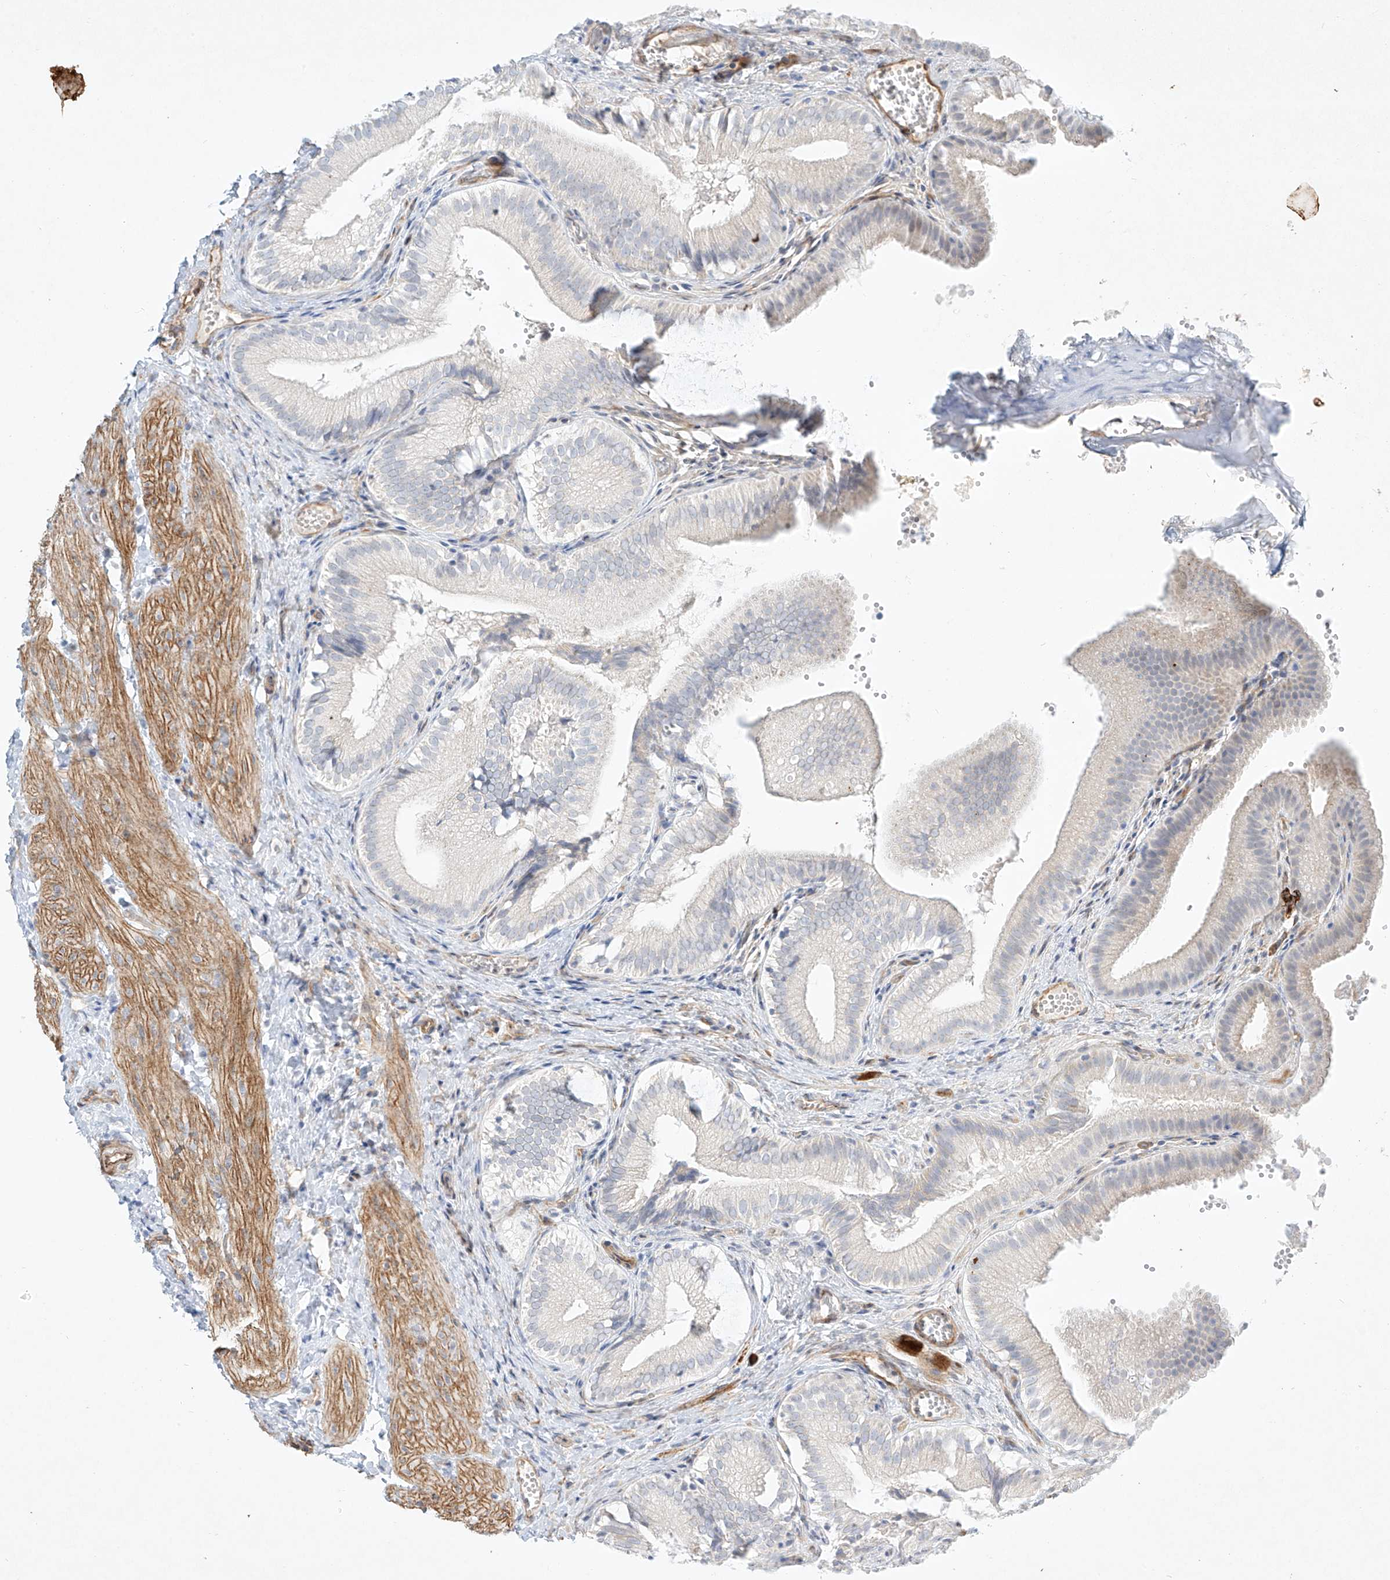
{"staining": {"intensity": "negative", "quantity": "none", "location": "none"}, "tissue": "gallbladder", "cell_type": "Glandular cells", "image_type": "normal", "snomed": [{"axis": "morphology", "description": "Normal tissue, NOS"}, {"axis": "topography", "description": "Gallbladder"}], "caption": "This image is of unremarkable gallbladder stained with IHC to label a protein in brown with the nuclei are counter-stained blue. There is no staining in glandular cells. (Immunohistochemistry (ihc), brightfield microscopy, high magnification).", "gene": "REEP2", "patient": {"sex": "female", "age": 30}}